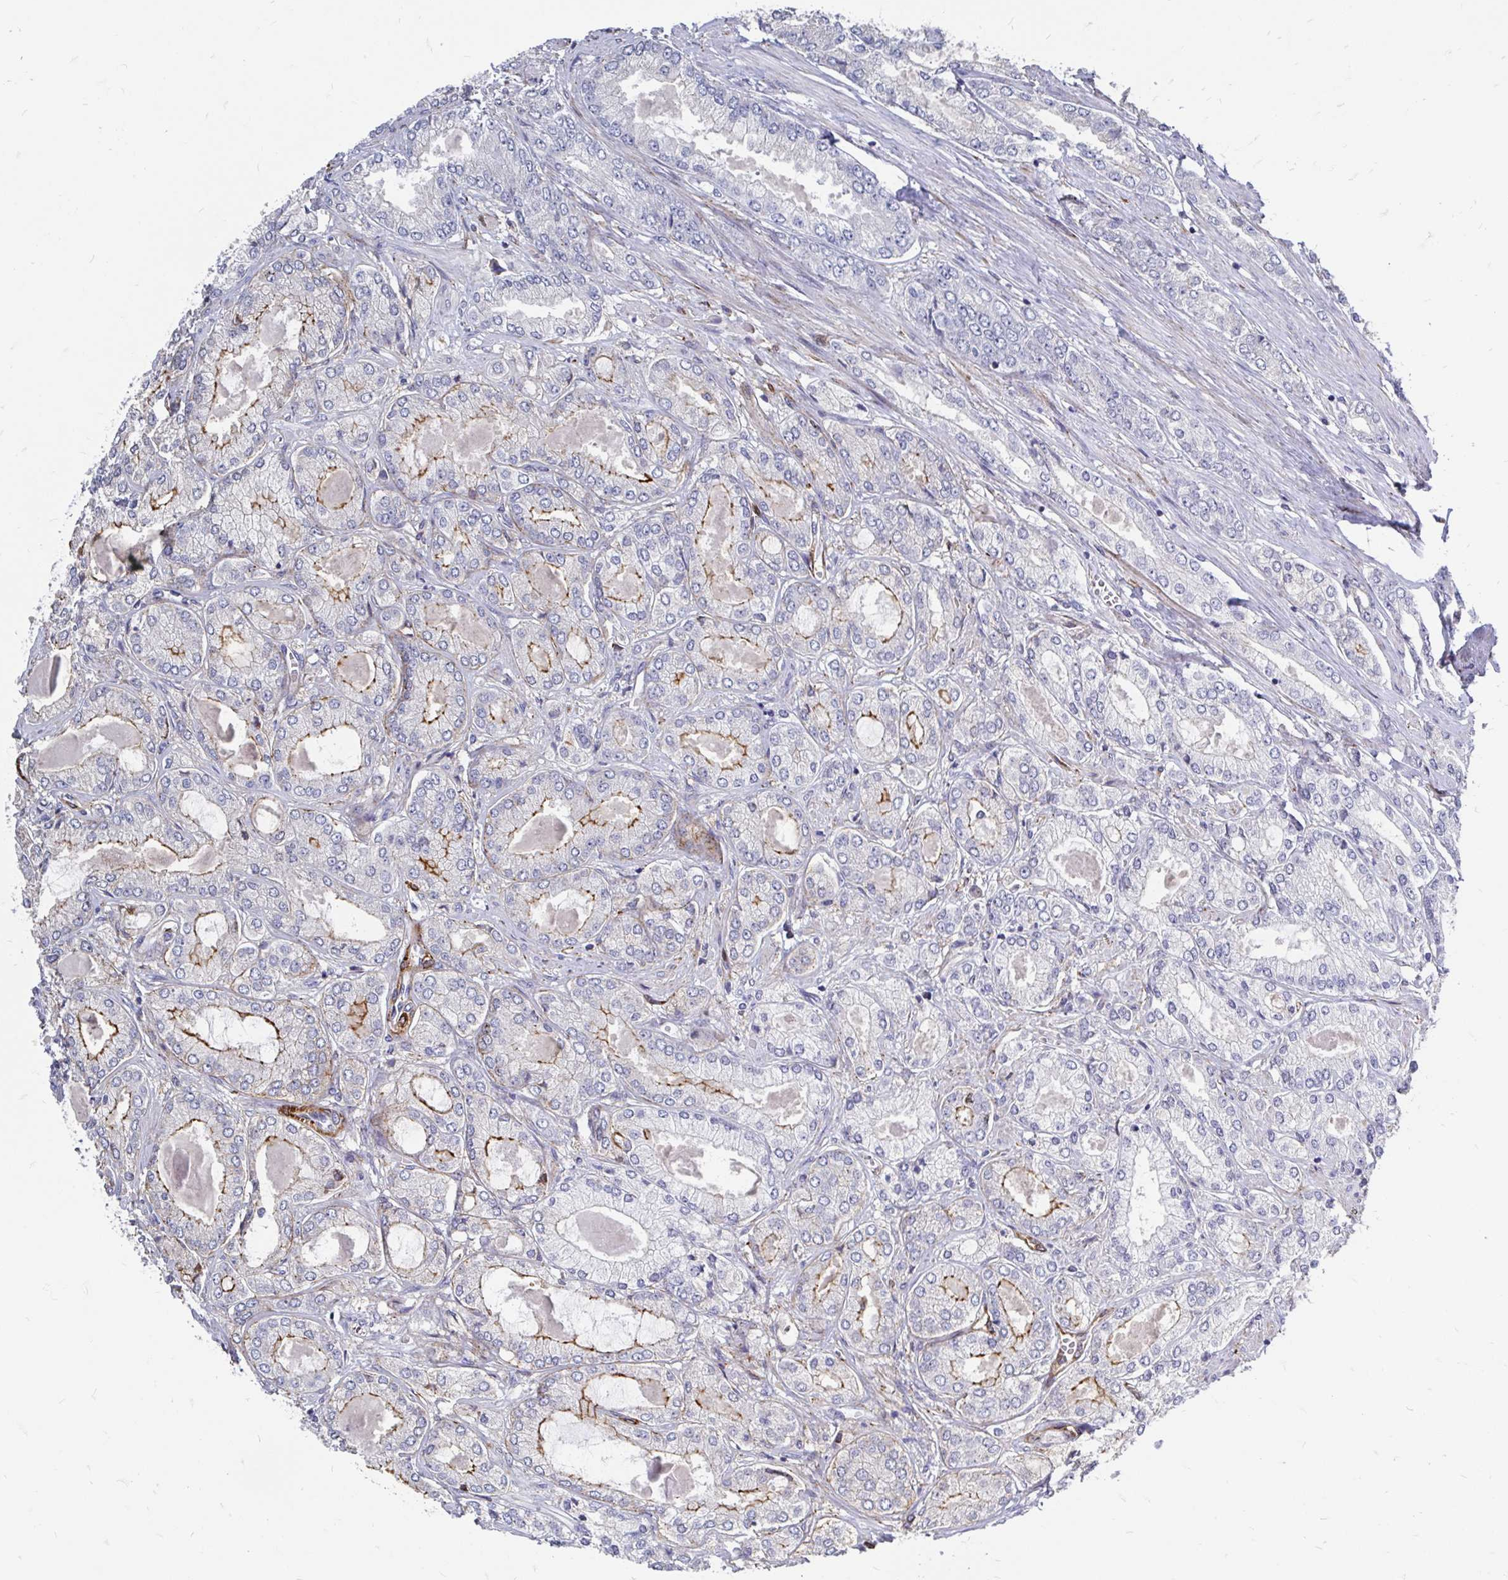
{"staining": {"intensity": "moderate", "quantity": "<25%", "location": "cytoplasmic/membranous"}, "tissue": "prostate cancer", "cell_type": "Tumor cells", "image_type": "cancer", "snomed": [{"axis": "morphology", "description": "Adenocarcinoma, High grade"}, {"axis": "topography", "description": "Prostate"}], "caption": "Immunohistochemical staining of adenocarcinoma (high-grade) (prostate) reveals low levels of moderate cytoplasmic/membranous protein expression in approximately <25% of tumor cells.", "gene": "CDKL1", "patient": {"sex": "male", "age": 68}}